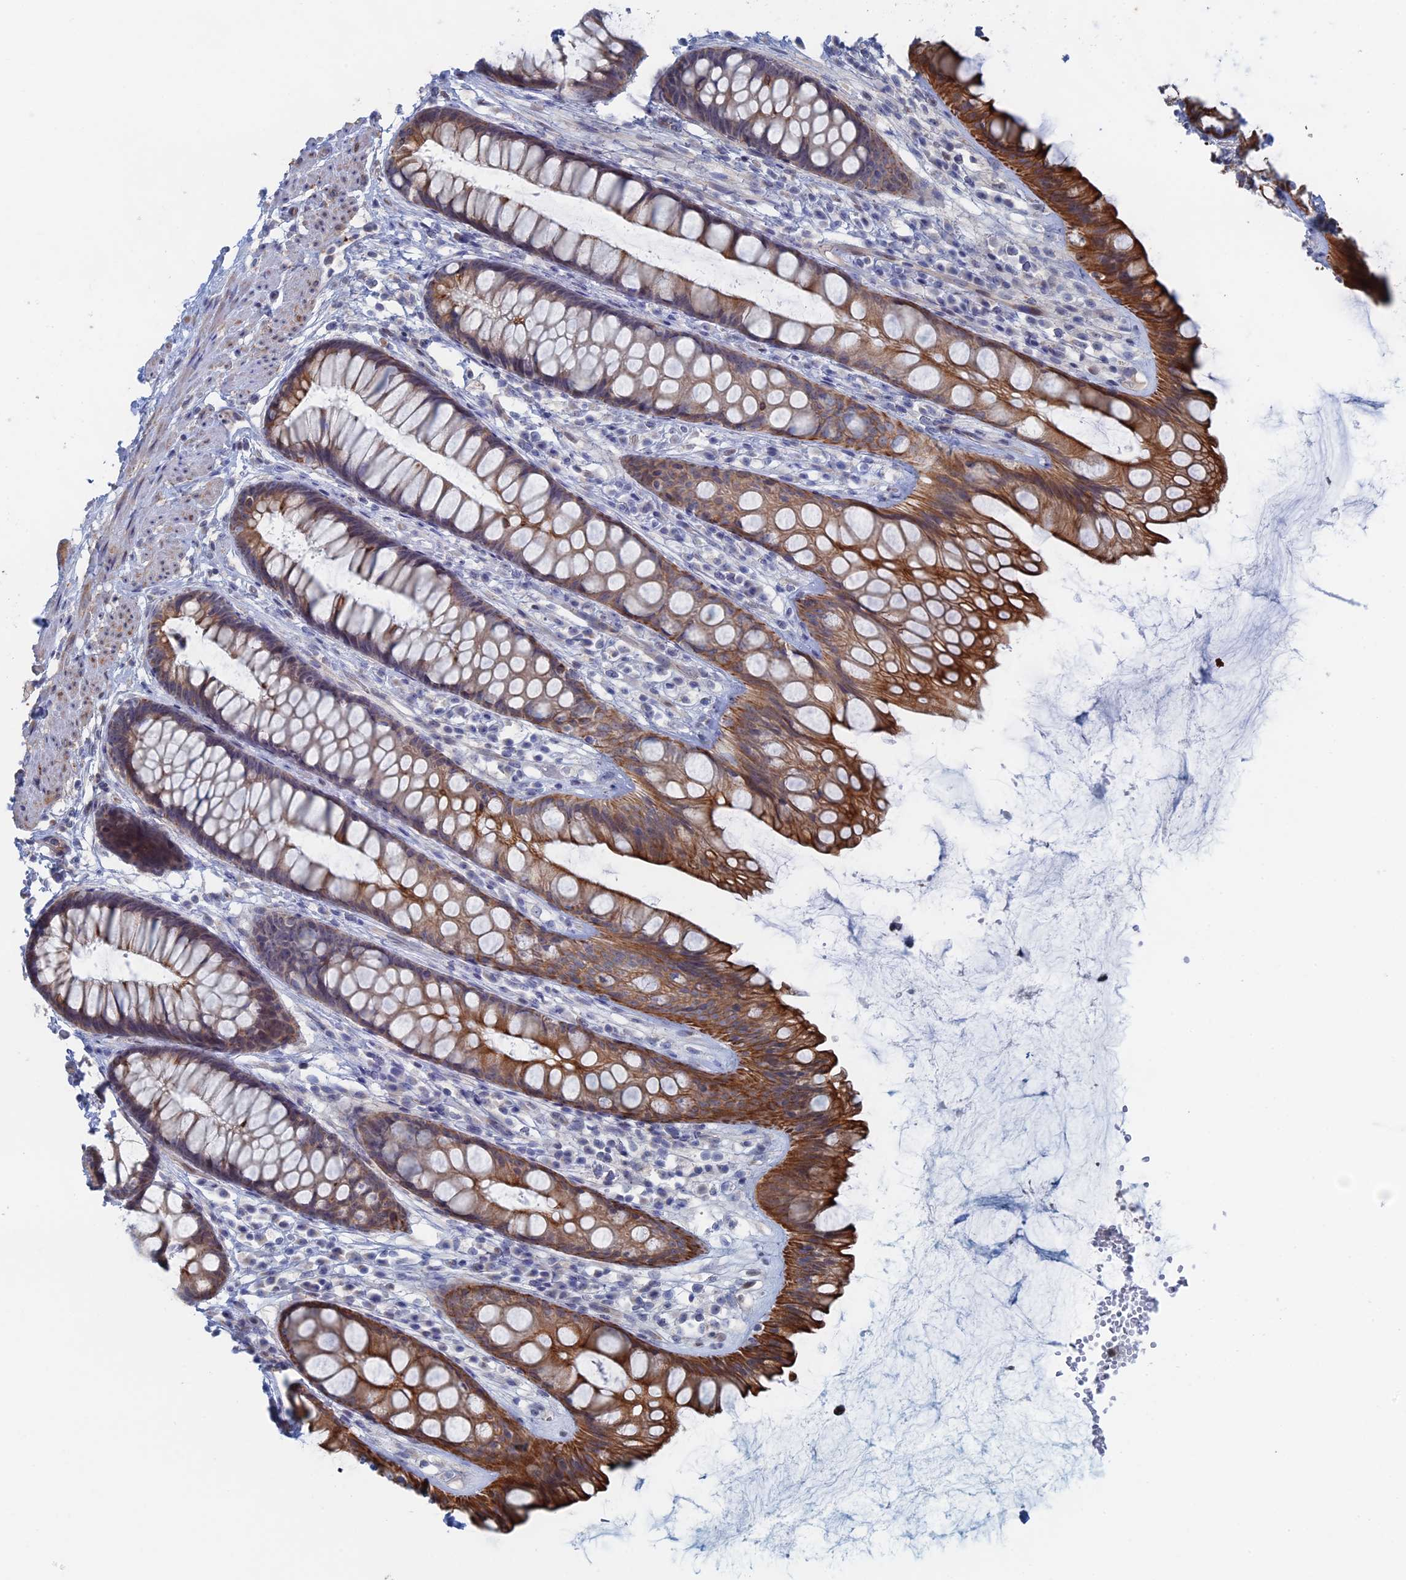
{"staining": {"intensity": "strong", "quantity": "25%-75%", "location": "cytoplasmic/membranous"}, "tissue": "rectum", "cell_type": "Glandular cells", "image_type": "normal", "snomed": [{"axis": "morphology", "description": "Normal tissue, NOS"}, {"axis": "topography", "description": "Rectum"}], "caption": "This histopathology image exhibits benign rectum stained with immunohistochemistry (IHC) to label a protein in brown. The cytoplasmic/membranous of glandular cells show strong positivity for the protein. Nuclei are counter-stained blue.", "gene": "IL7", "patient": {"sex": "male", "age": 74}}